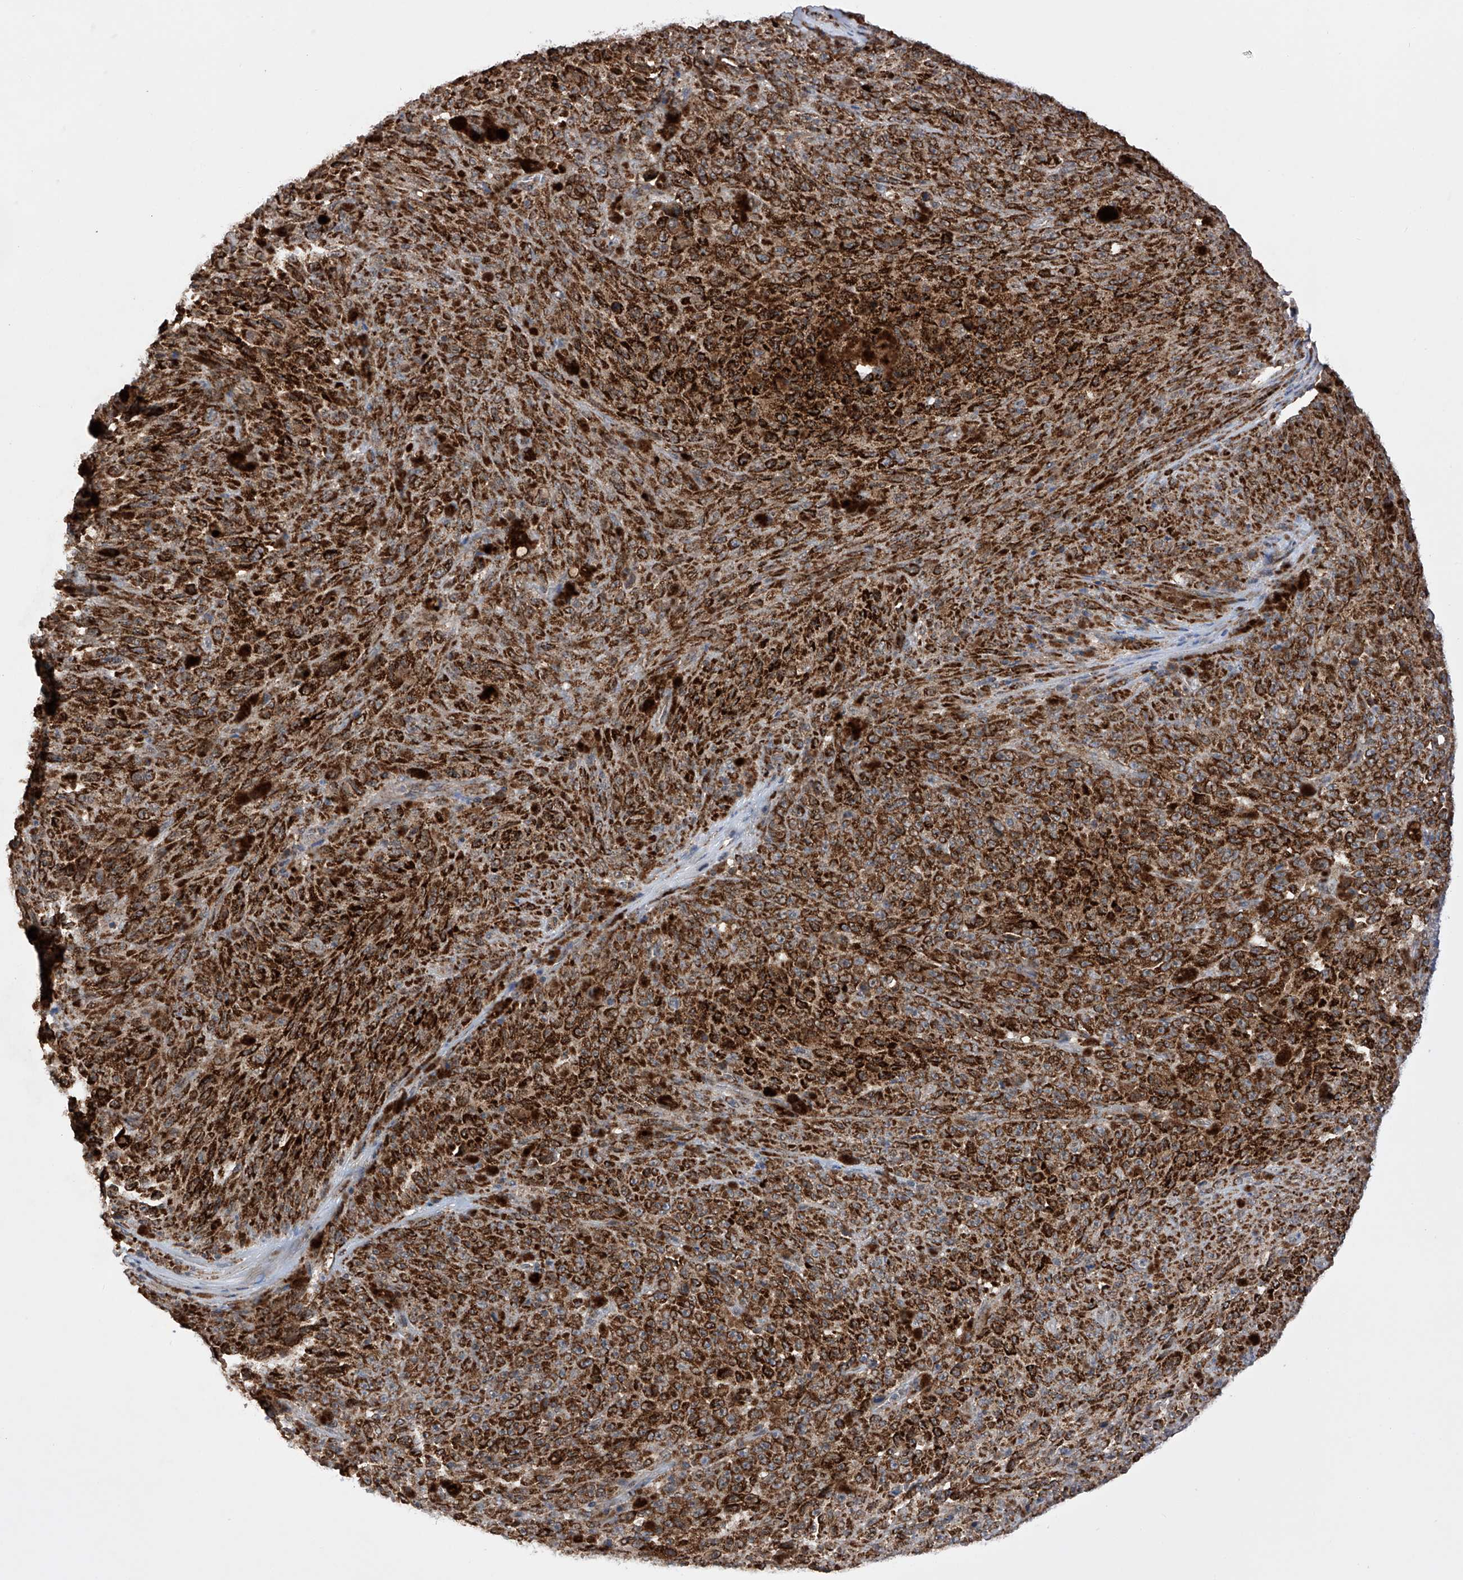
{"staining": {"intensity": "strong", "quantity": ">75%", "location": "cytoplasmic/membranous"}, "tissue": "melanoma", "cell_type": "Tumor cells", "image_type": "cancer", "snomed": [{"axis": "morphology", "description": "Malignant melanoma, NOS"}, {"axis": "topography", "description": "Skin"}], "caption": "An image showing strong cytoplasmic/membranous expression in approximately >75% of tumor cells in malignant melanoma, as visualized by brown immunohistochemical staining.", "gene": "SDHAF4", "patient": {"sex": "female", "age": 82}}